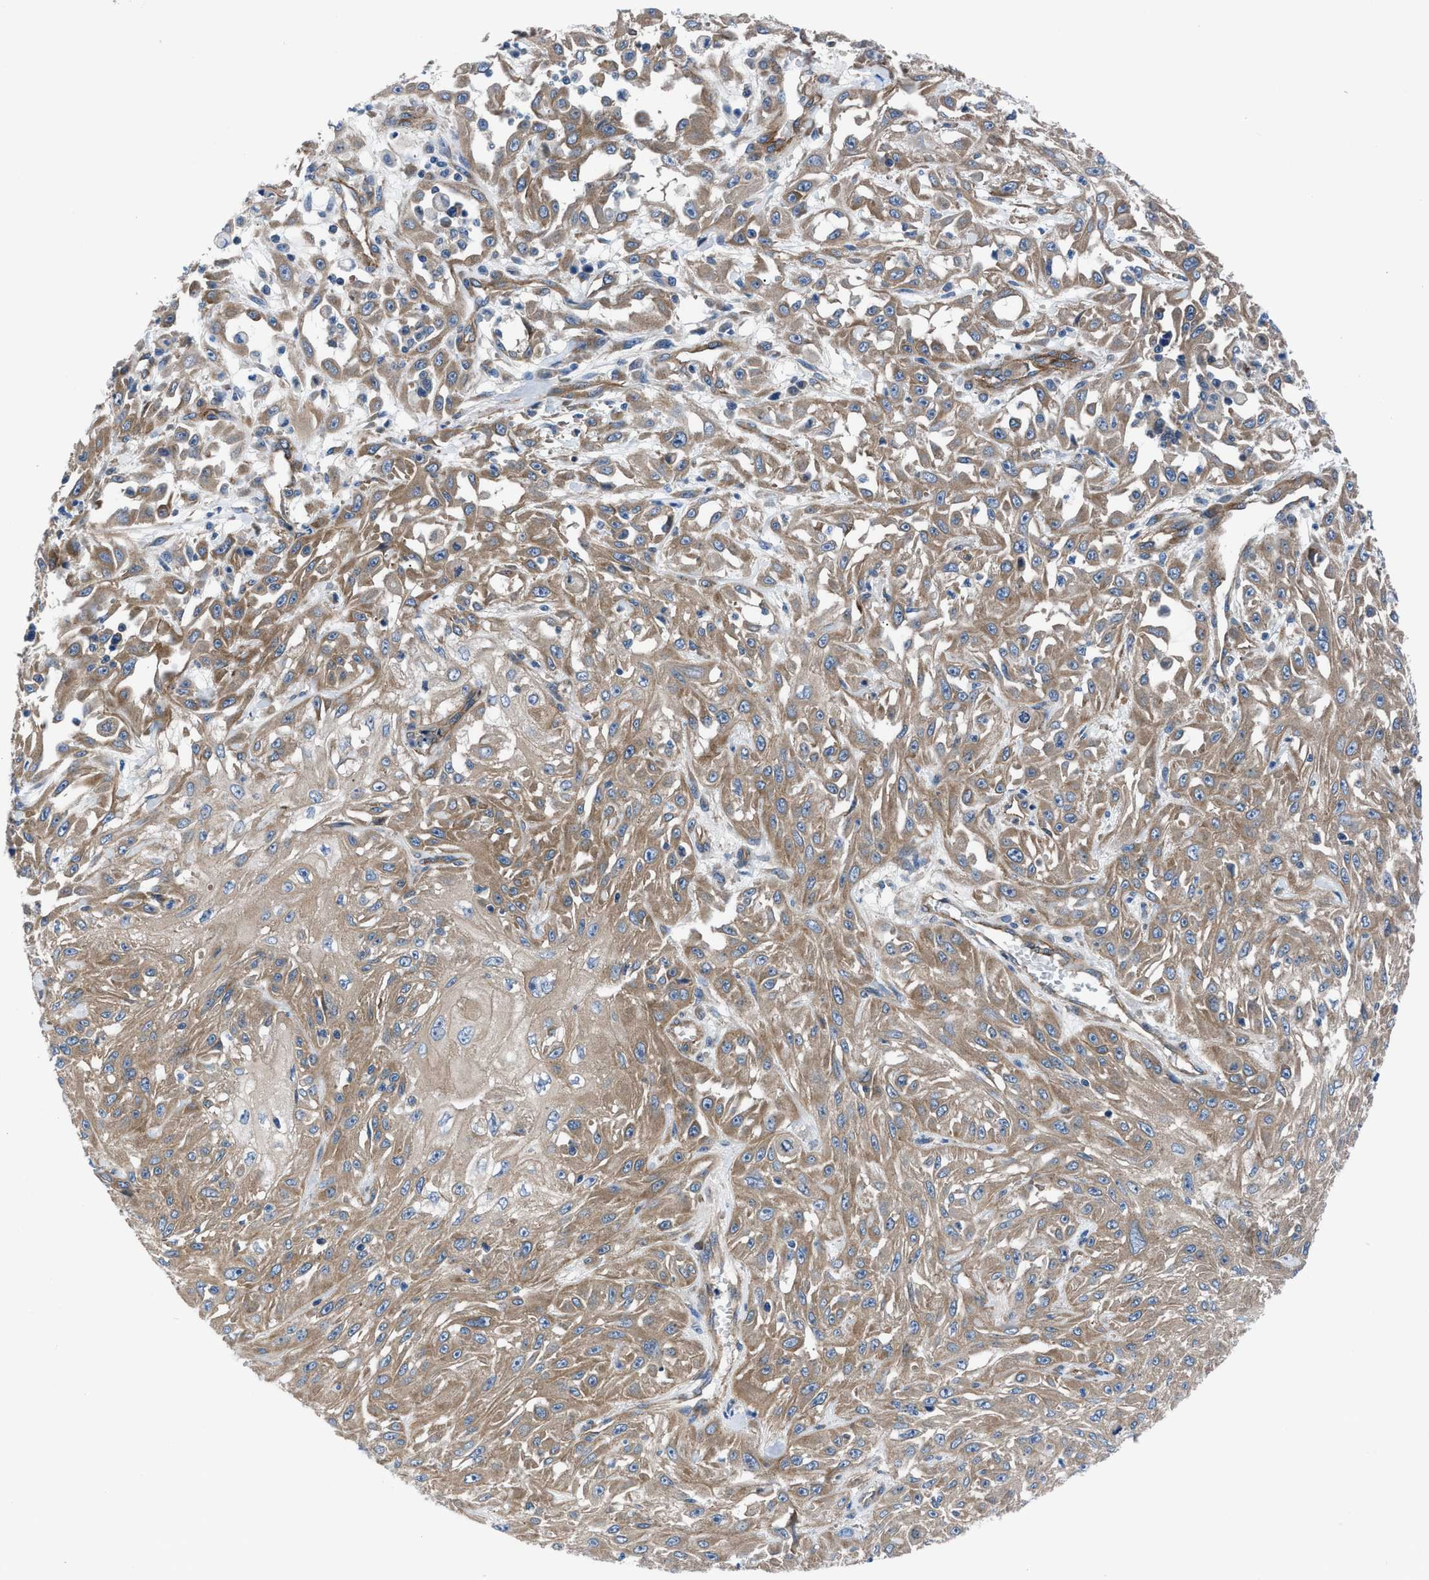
{"staining": {"intensity": "moderate", "quantity": ">75%", "location": "cytoplasmic/membranous"}, "tissue": "skin cancer", "cell_type": "Tumor cells", "image_type": "cancer", "snomed": [{"axis": "morphology", "description": "Squamous cell carcinoma, NOS"}, {"axis": "morphology", "description": "Squamous cell carcinoma, metastatic, NOS"}, {"axis": "topography", "description": "Skin"}, {"axis": "topography", "description": "Lymph node"}], "caption": "A medium amount of moderate cytoplasmic/membranous positivity is identified in about >75% of tumor cells in skin cancer (metastatic squamous cell carcinoma) tissue. (IHC, brightfield microscopy, high magnification).", "gene": "TRIP4", "patient": {"sex": "male", "age": 75}}